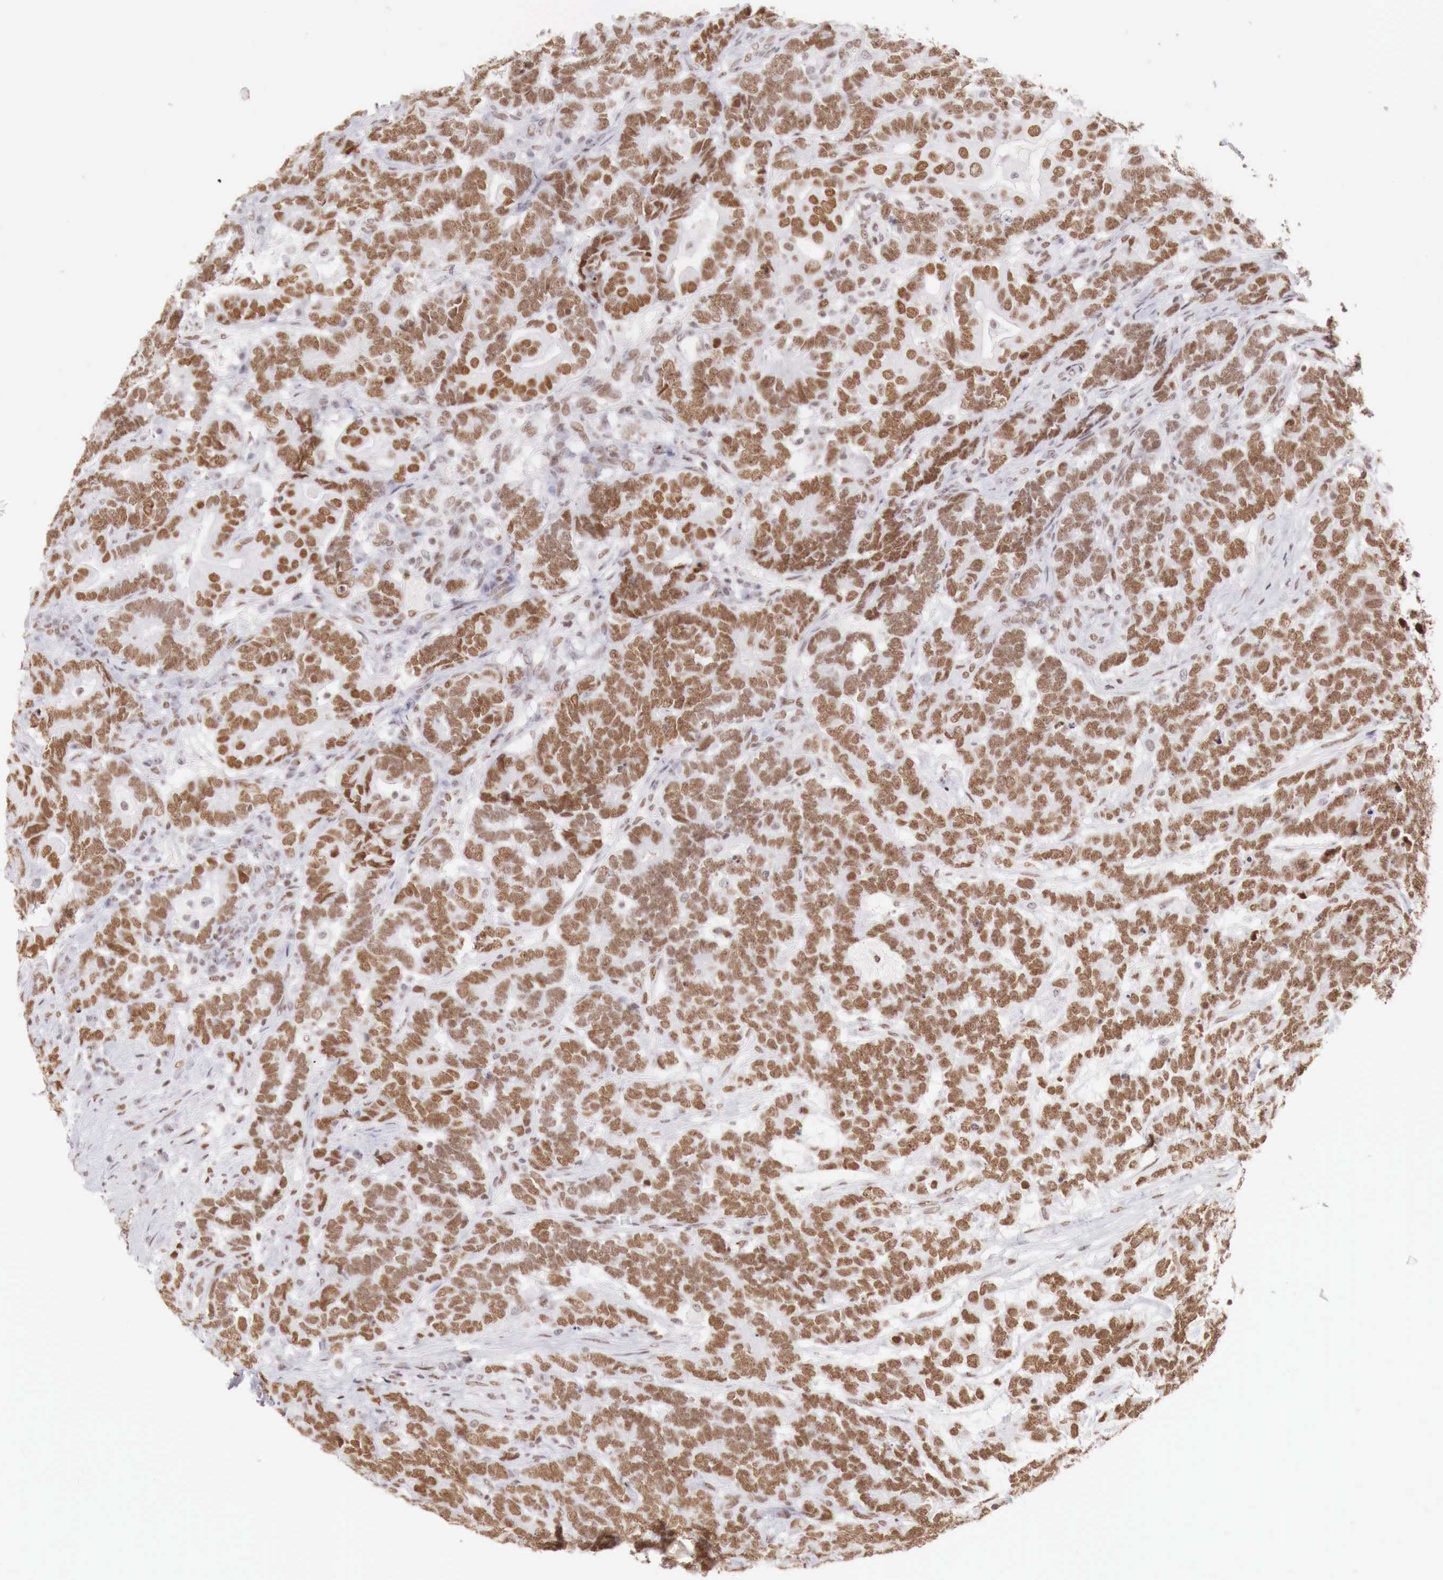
{"staining": {"intensity": "moderate", "quantity": "25%-75%", "location": "nuclear"}, "tissue": "testis cancer", "cell_type": "Tumor cells", "image_type": "cancer", "snomed": [{"axis": "morphology", "description": "Carcinoma, Embryonal, NOS"}, {"axis": "topography", "description": "Testis"}], "caption": "Immunohistochemical staining of testis cancer (embryonal carcinoma) demonstrates medium levels of moderate nuclear protein positivity in about 25%-75% of tumor cells. Ihc stains the protein in brown and the nuclei are stained blue.", "gene": "PHF14", "patient": {"sex": "male", "age": 26}}